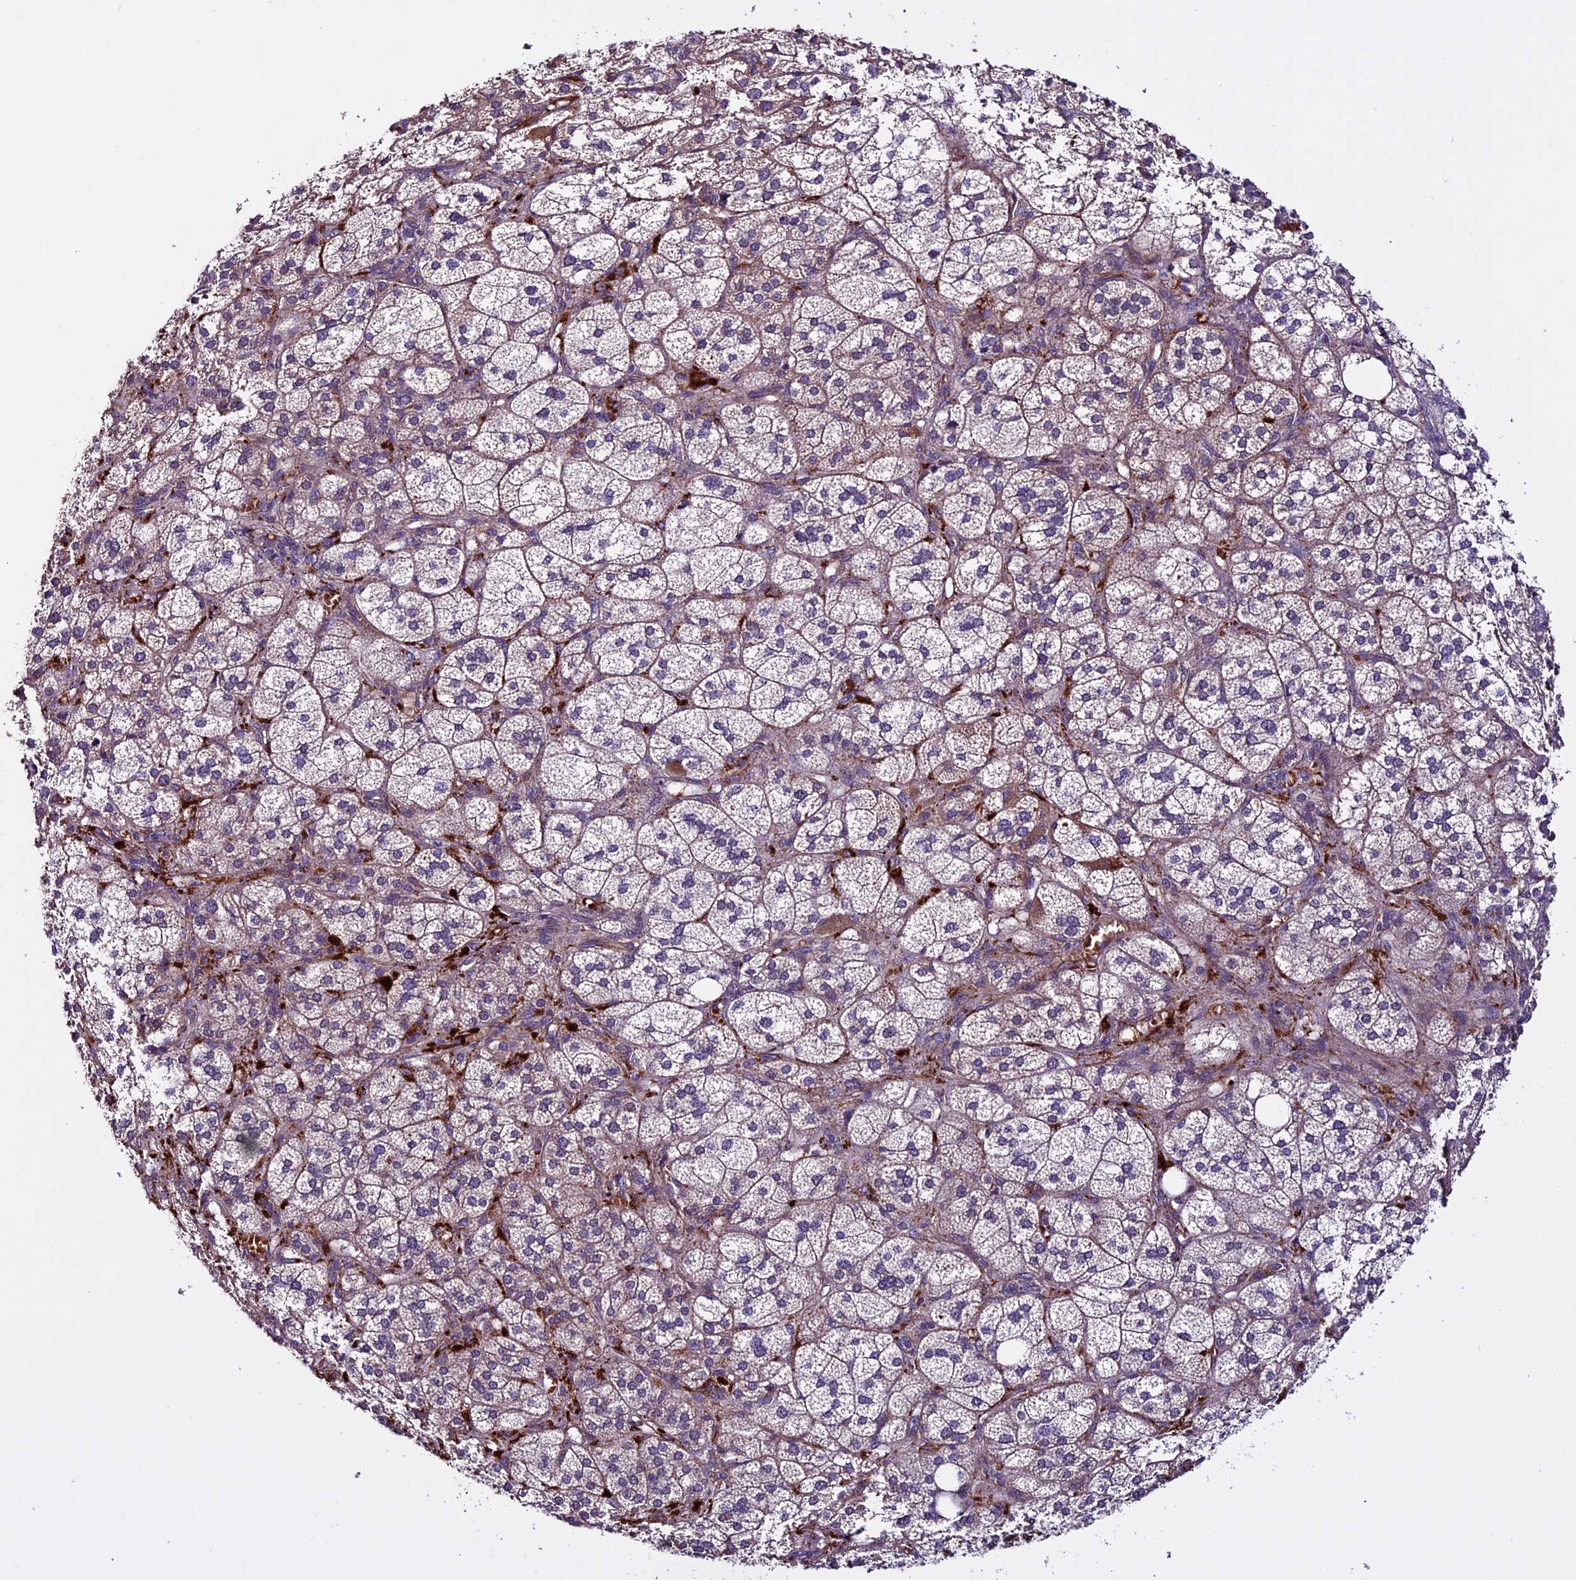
{"staining": {"intensity": "strong", "quantity": "25%-75%", "location": "cytoplasmic/membranous"}, "tissue": "adrenal gland", "cell_type": "Glandular cells", "image_type": "normal", "snomed": [{"axis": "morphology", "description": "Normal tissue, NOS"}, {"axis": "topography", "description": "Adrenal gland"}], "caption": "The image demonstrates a brown stain indicating the presence of a protein in the cytoplasmic/membranous of glandular cells in adrenal gland. The staining was performed using DAB, with brown indicating positive protein expression. Nuclei are stained blue with hematoxylin.", "gene": "RINL", "patient": {"sex": "female", "age": 61}}